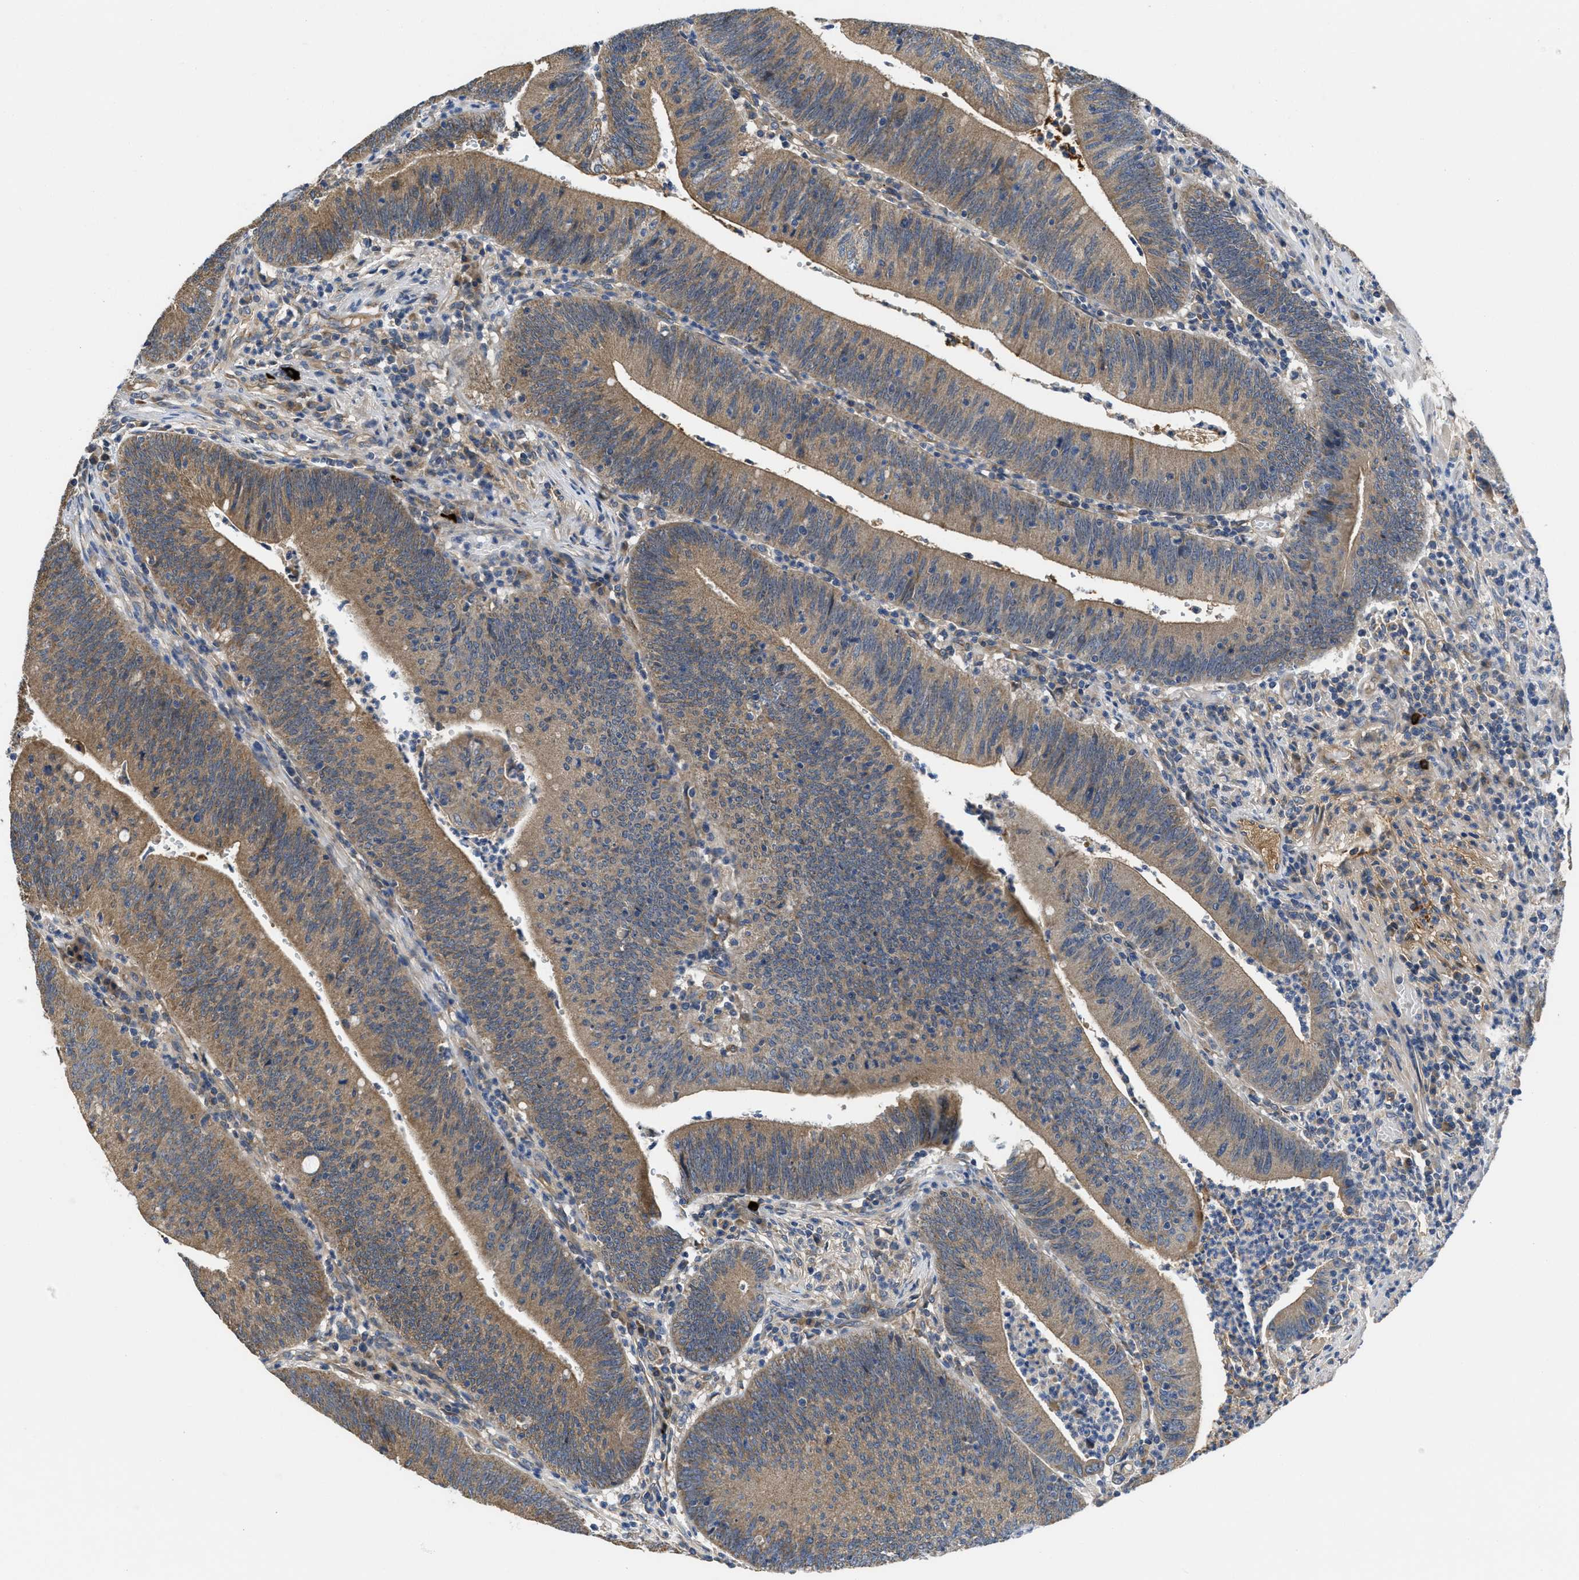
{"staining": {"intensity": "moderate", "quantity": ">75%", "location": "cytoplasmic/membranous"}, "tissue": "colorectal cancer", "cell_type": "Tumor cells", "image_type": "cancer", "snomed": [{"axis": "morphology", "description": "Normal tissue, NOS"}, {"axis": "morphology", "description": "Adenocarcinoma, NOS"}, {"axis": "topography", "description": "Rectum"}], "caption": "Human colorectal cancer (adenocarcinoma) stained with a protein marker reveals moderate staining in tumor cells.", "gene": "GALK1", "patient": {"sex": "female", "age": 66}}